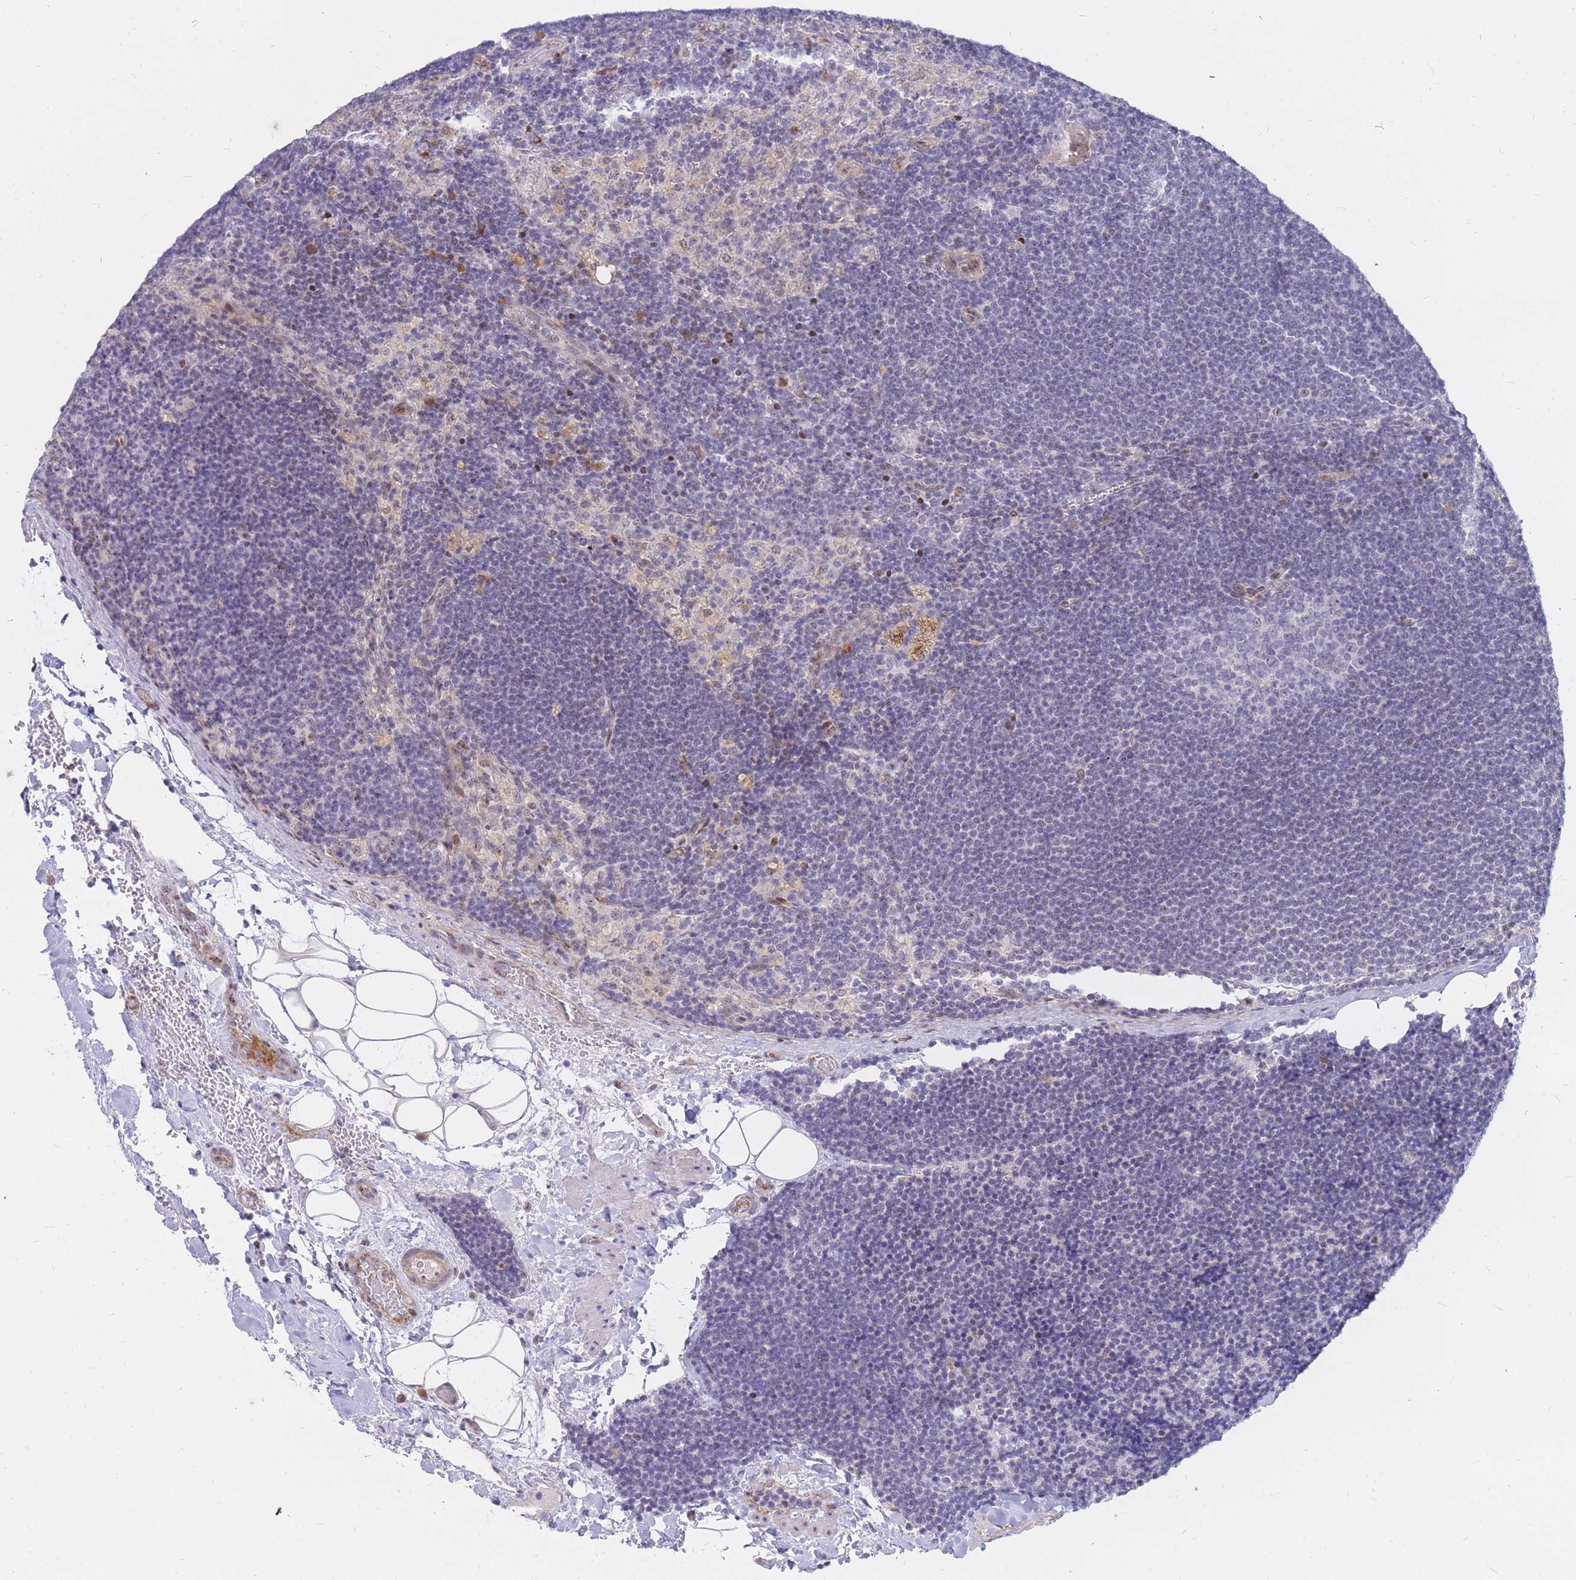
{"staining": {"intensity": "negative", "quantity": "none", "location": "none"}, "tissue": "lymph node", "cell_type": "Germinal center cells", "image_type": "normal", "snomed": [{"axis": "morphology", "description": "Normal tissue, NOS"}, {"axis": "topography", "description": "Lymph node"}], "caption": "A photomicrograph of human lymph node is negative for staining in germinal center cells. The staining was performed using DAB to visualize the protein expression in brown, while the nuclei were stained in blue with hematoxylin (Magnification: 20x).", "gene": "TLE2", "patient": {"sex": "male", "age": 24}}